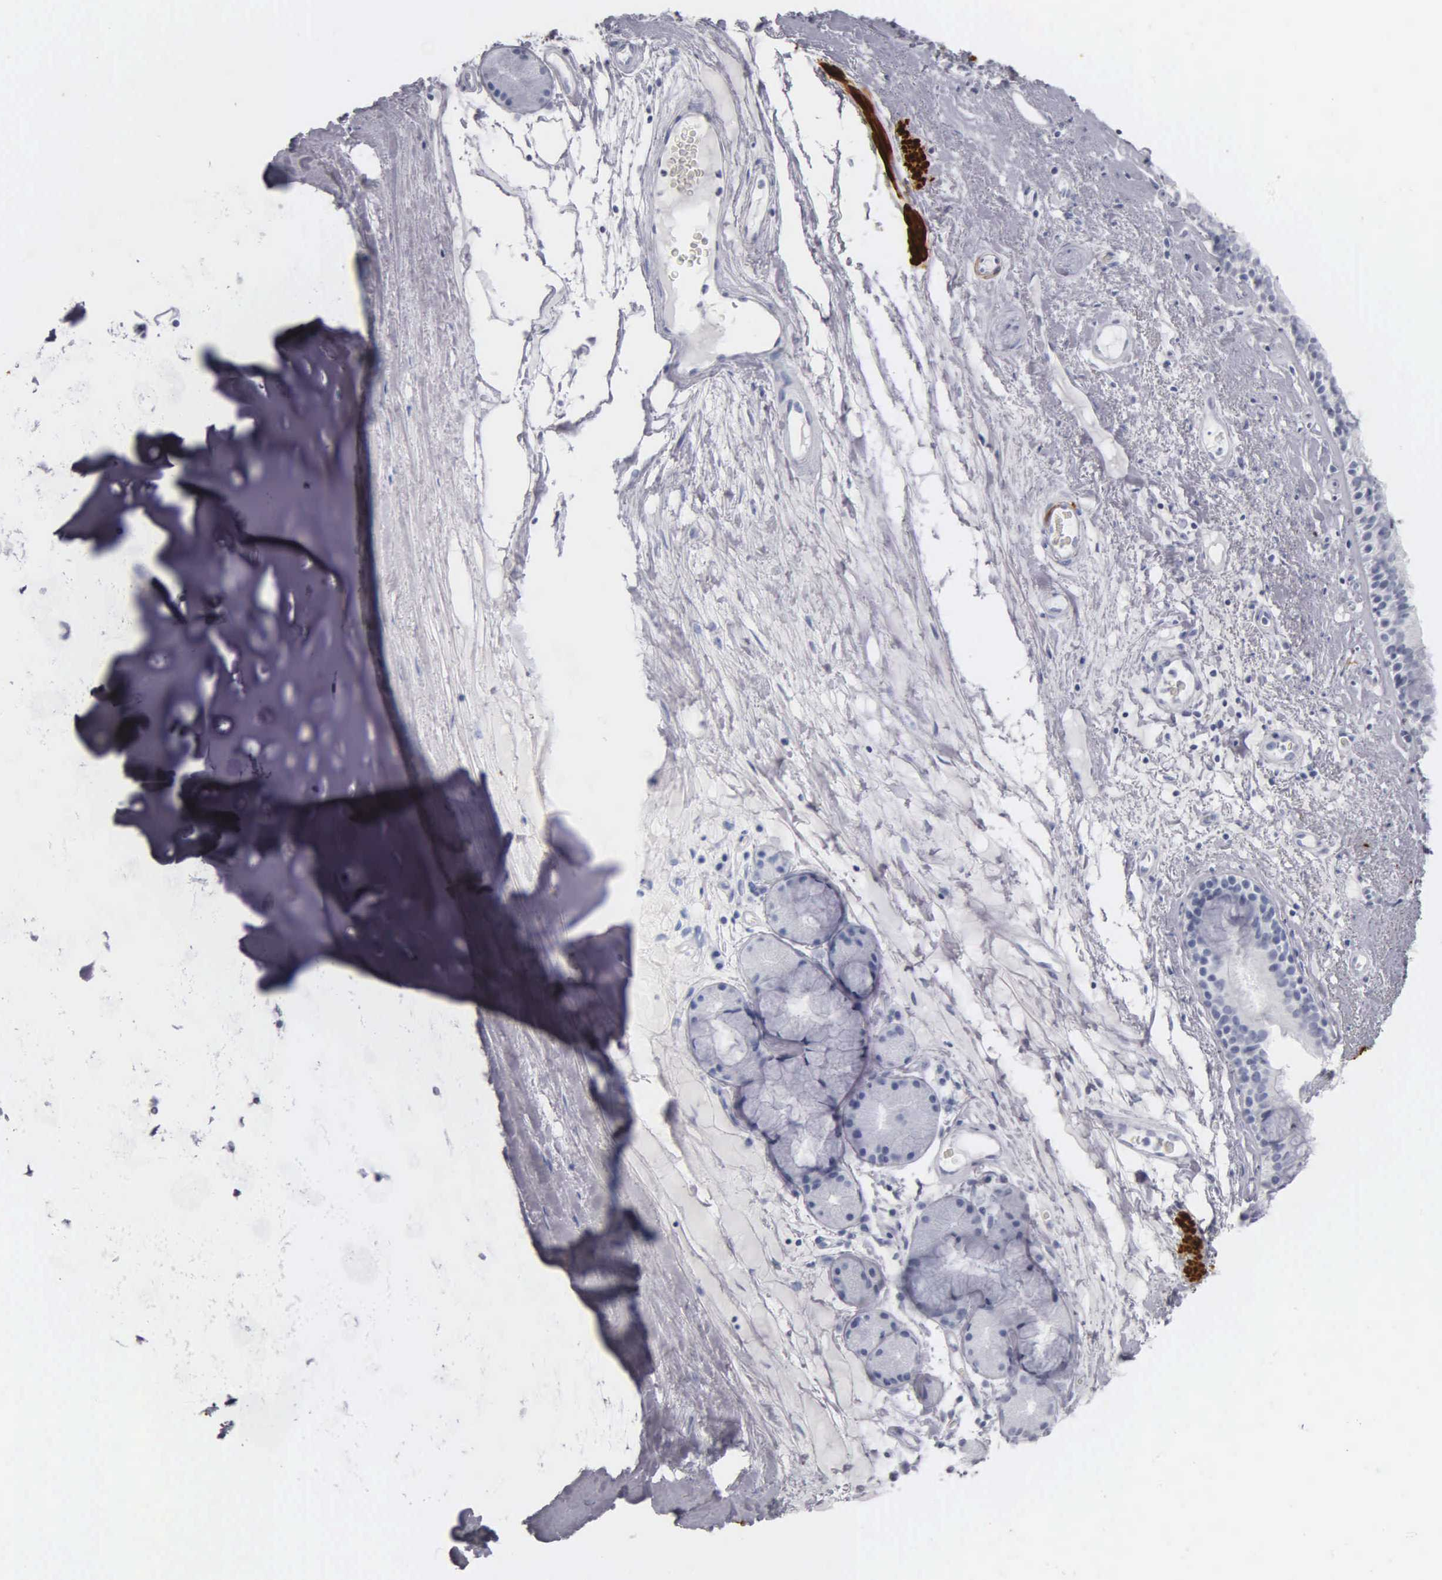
{"staining": {"intensity": "negative", "quantity": "none", "location": "none"}, "tissue": "bronchus", "cell_type": "Respiratory epithelial cells", "image_type": "normal", "snomed": [{"axis": "morphology", "description": "Normal tissue, NOS"}, {"axis": "topography", "description": "Cartilage tissue"}], "caption": "Immunohistochemistry (IHC) image of benign bronchus: bronchus stained with DAB (3,3'-diaminobenzidine) displays no significant protein staining in respiratory epithelial cells.", "gene": "DES", "patient": {"sex": "female", "age": 63}}